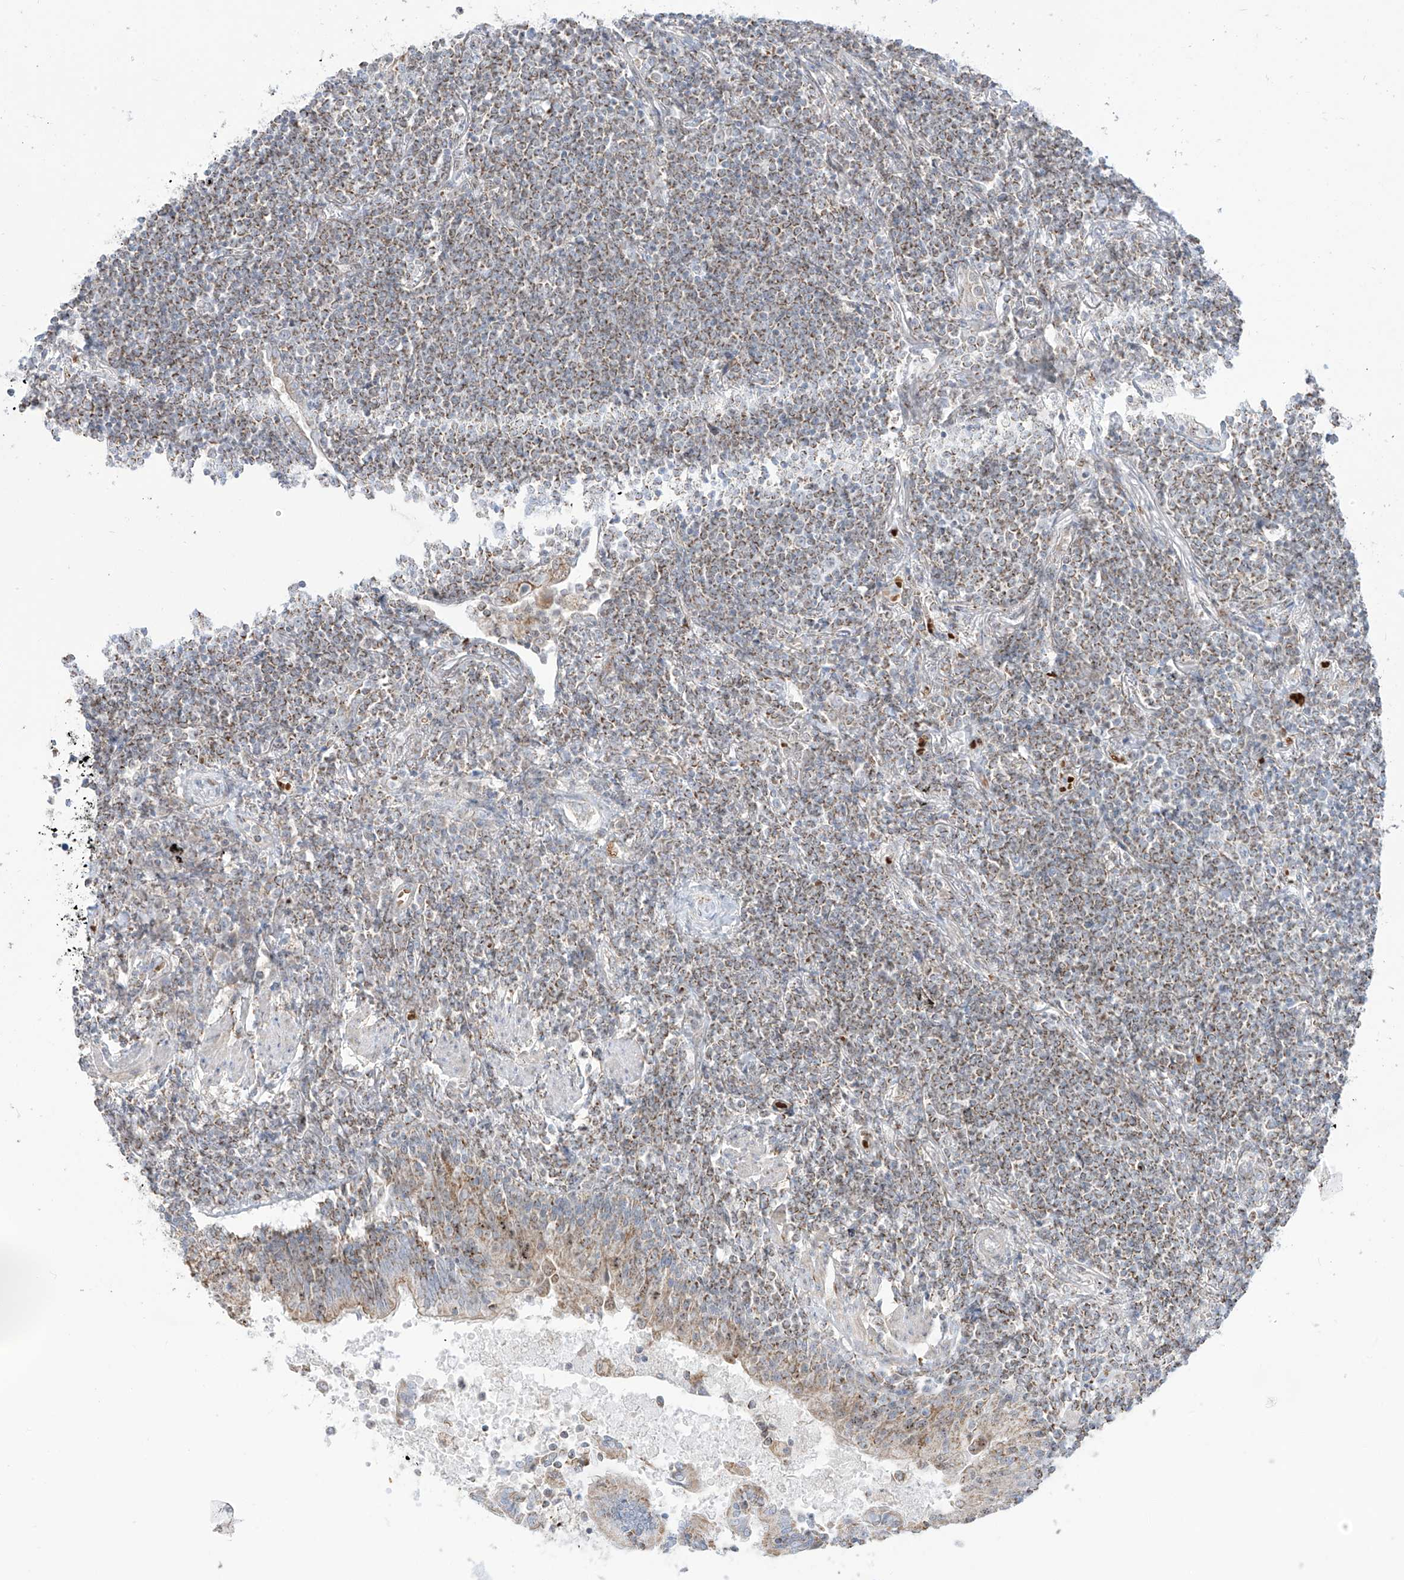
{"staining": {"intensity": "weak", "quantity": ">75%", "location": "cytoplasmic/membranous"}, "tissue": "lymphoma", "cell_type": "Tumor cells", "image_type": "cancer", "snomed": [{"axis": "morphology", "description": "Malignant lymphoma, non-Hodgkin's type, Low grade"}, {"axis": "topography", "description": "Lung"}], "caption": "Protein staining reveals weak cytoplasmic/membranous expression in about >75% of tumor cells in low-grade malignant lymphoma, non-Hodgkin's type.", "gene": "ARHGEF40", "patient": {"sex": "female", "age": 71}}